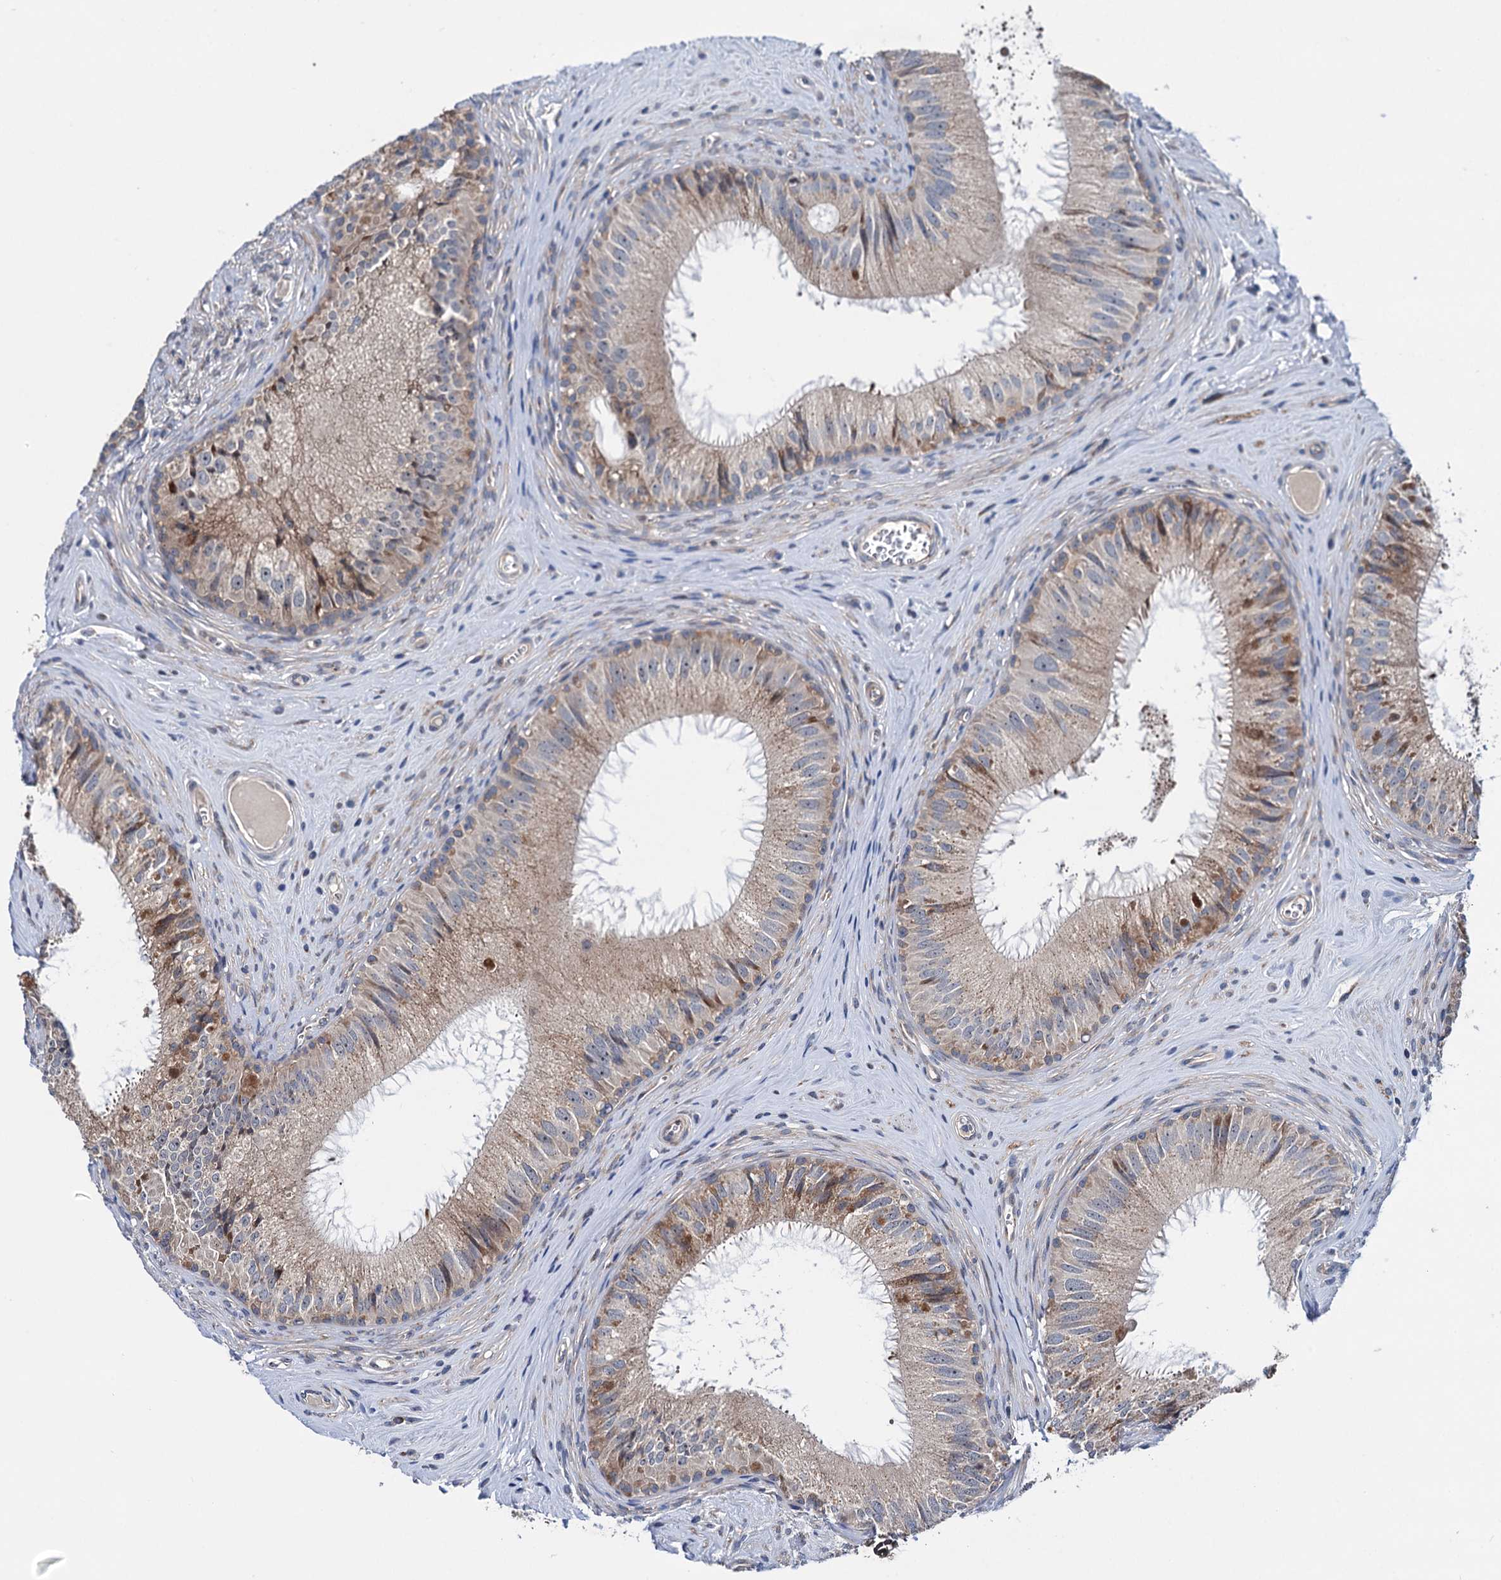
{"staining": {"intensity": "moderate", "quantity": "25%-75%", "location": "cytoplasmic/membranous"}, "tissue": "epididymis", "cell_type": "Glandular cells", "image_type": "normal", "snomed": [{"axis": "morphology", "description": "Normal tissue, NOS"}, {"axis": "topography", "description": "Epididymis"}], "caption": "Normal epididymis shows moderate cytoplasmic/membranous positivity in about 25%-75% of glandular cells, visualized by immunohistochemistry. Using DAB (brown) and hematoxylin (blue) stains, captured at high magnification using brightfield microscopy.", "gene": "EYA4", "patient": {"sex": "male", "age": 46}}